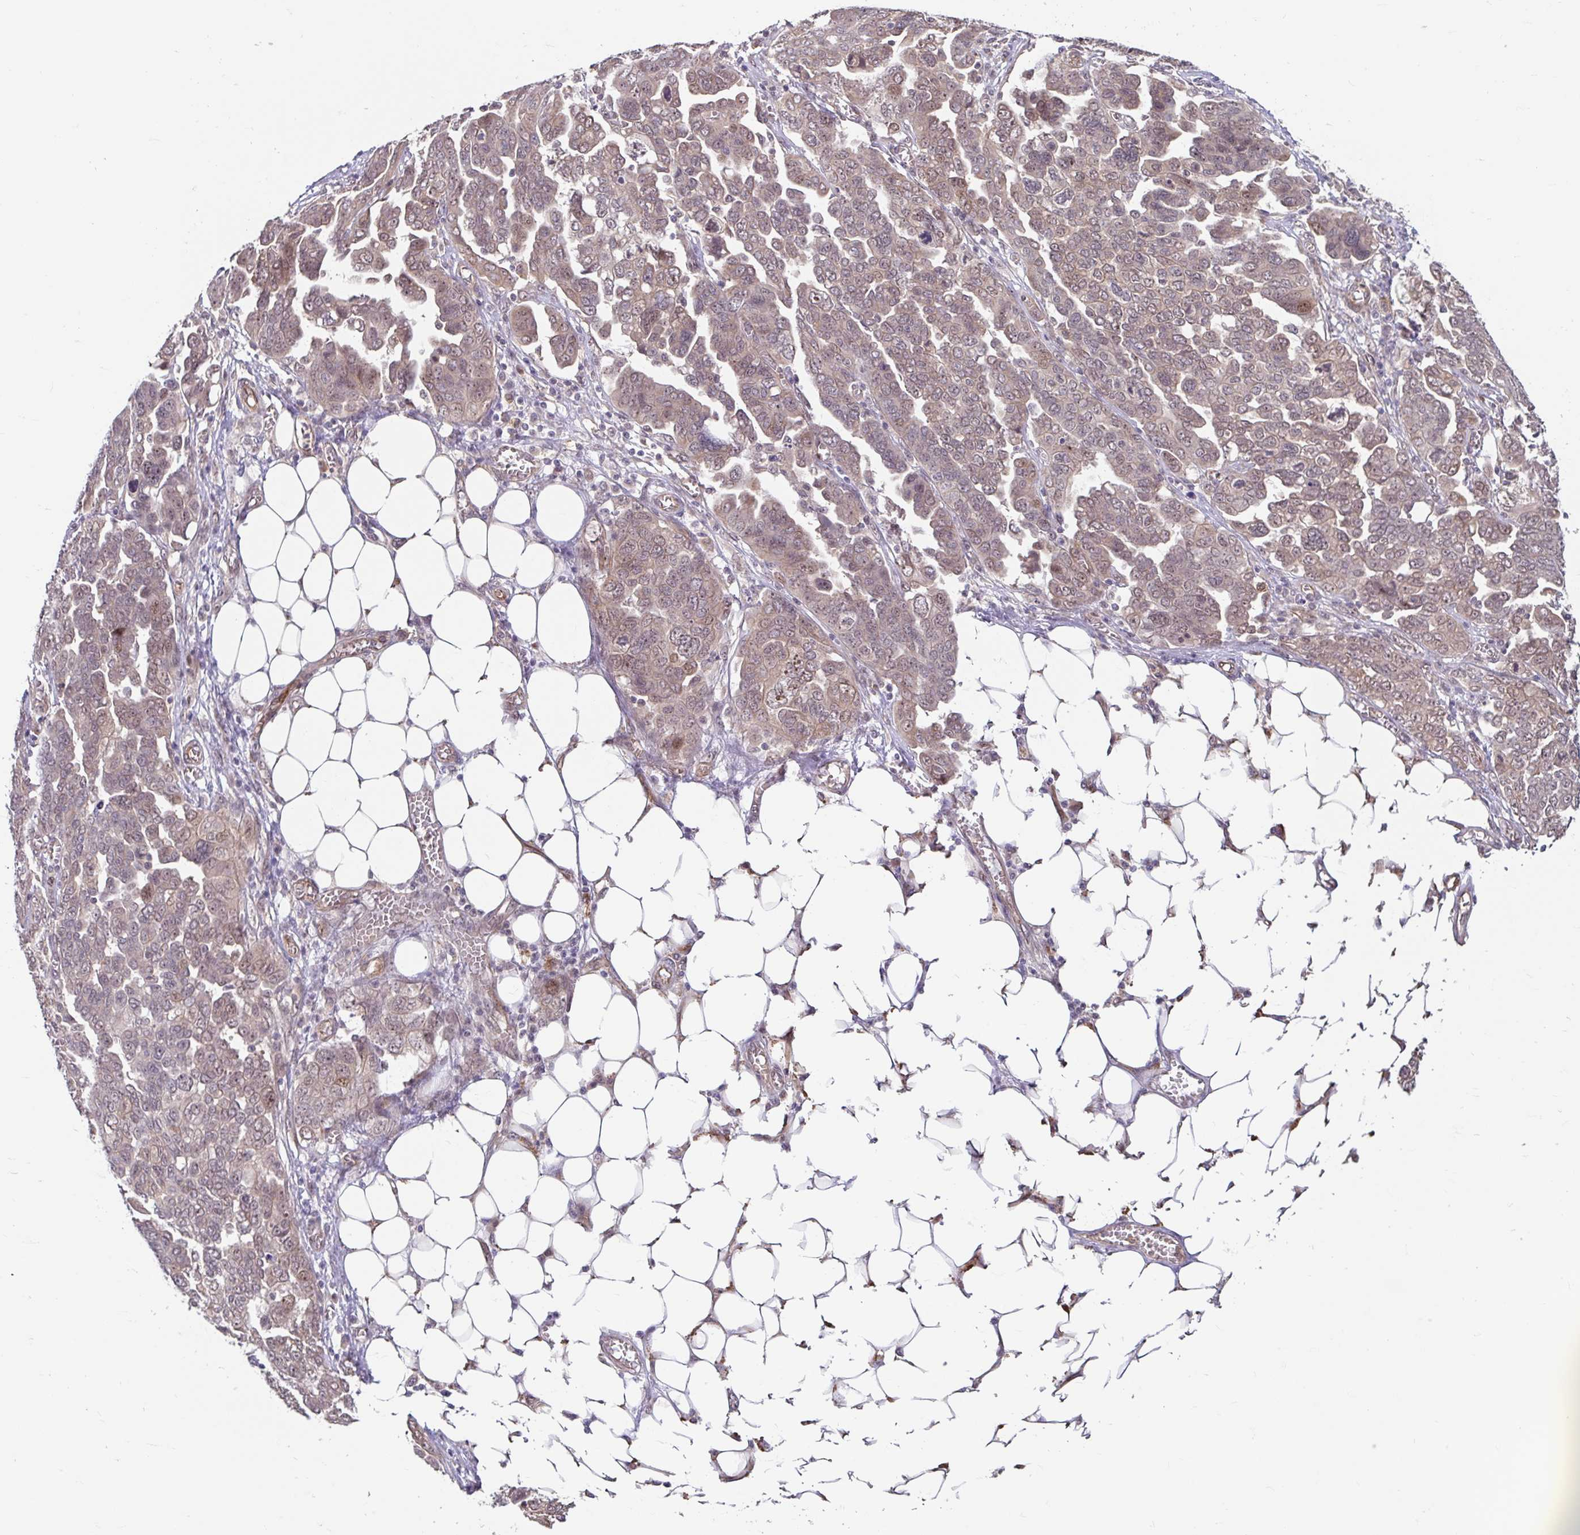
{"staining": {"intensity": "weak", "quantity": ">75%", "location": "cytoplasmic/membranous,nuclear"}, "tissue": "ovarian cancer", "cell_type": "Tumor cells", "image_type": "cancer", "snomed": [{"axis": "morphology", "description": "Cystadenocarcinoma, serous, NOS"}, {"axis": "topography", "description": "Ovary"}], "caption": "Ovarian cancer tissue reveals weak cytoplasmic/membranous and nuclear staining in about >75% of tumor cells The staining was performed using DAB (3,3'-diaminobenzidine), with brown indicating positive protein expression. Nuclei are stained blue with hematoxylin.", "gene": "STYXL1", "patient": {"sex": "female", "age": 59}}